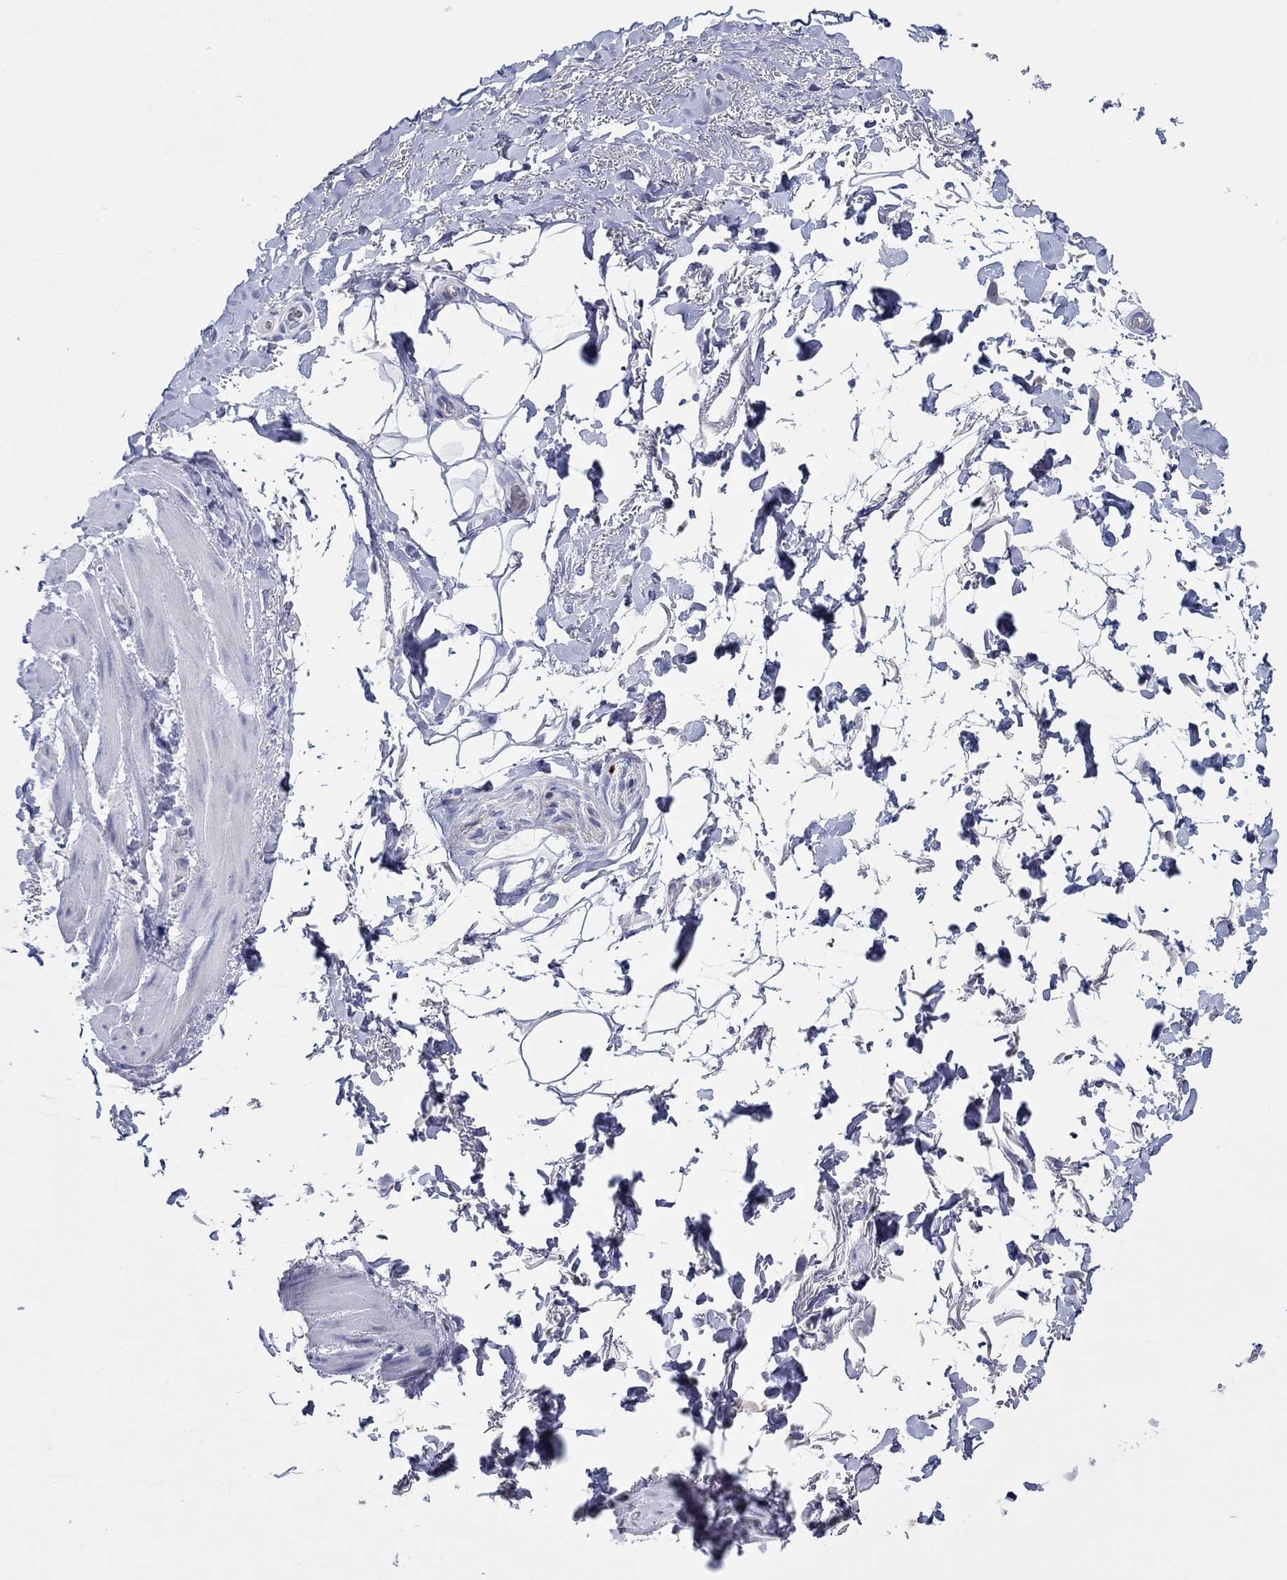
{"staining": {"intensity": "negative", "quantity": "none", "location": "none"}, "tissue": "adipose tissue", "cell_type": "Adipocytes", "image_type": "normal", "snomed": [{"axis": "morphology", "description": "Normal tissue, NOS"}, {"axis": "topography", "description": "Anal"}, {"axis": "topography", "description": "Peripheral nerve tissue"}], "caption": "Adipocytes are negative for protein expression in benign human adipose tissue.", "gene": "IGFBP6", "patient": {"sex": "male", "age": 53}}